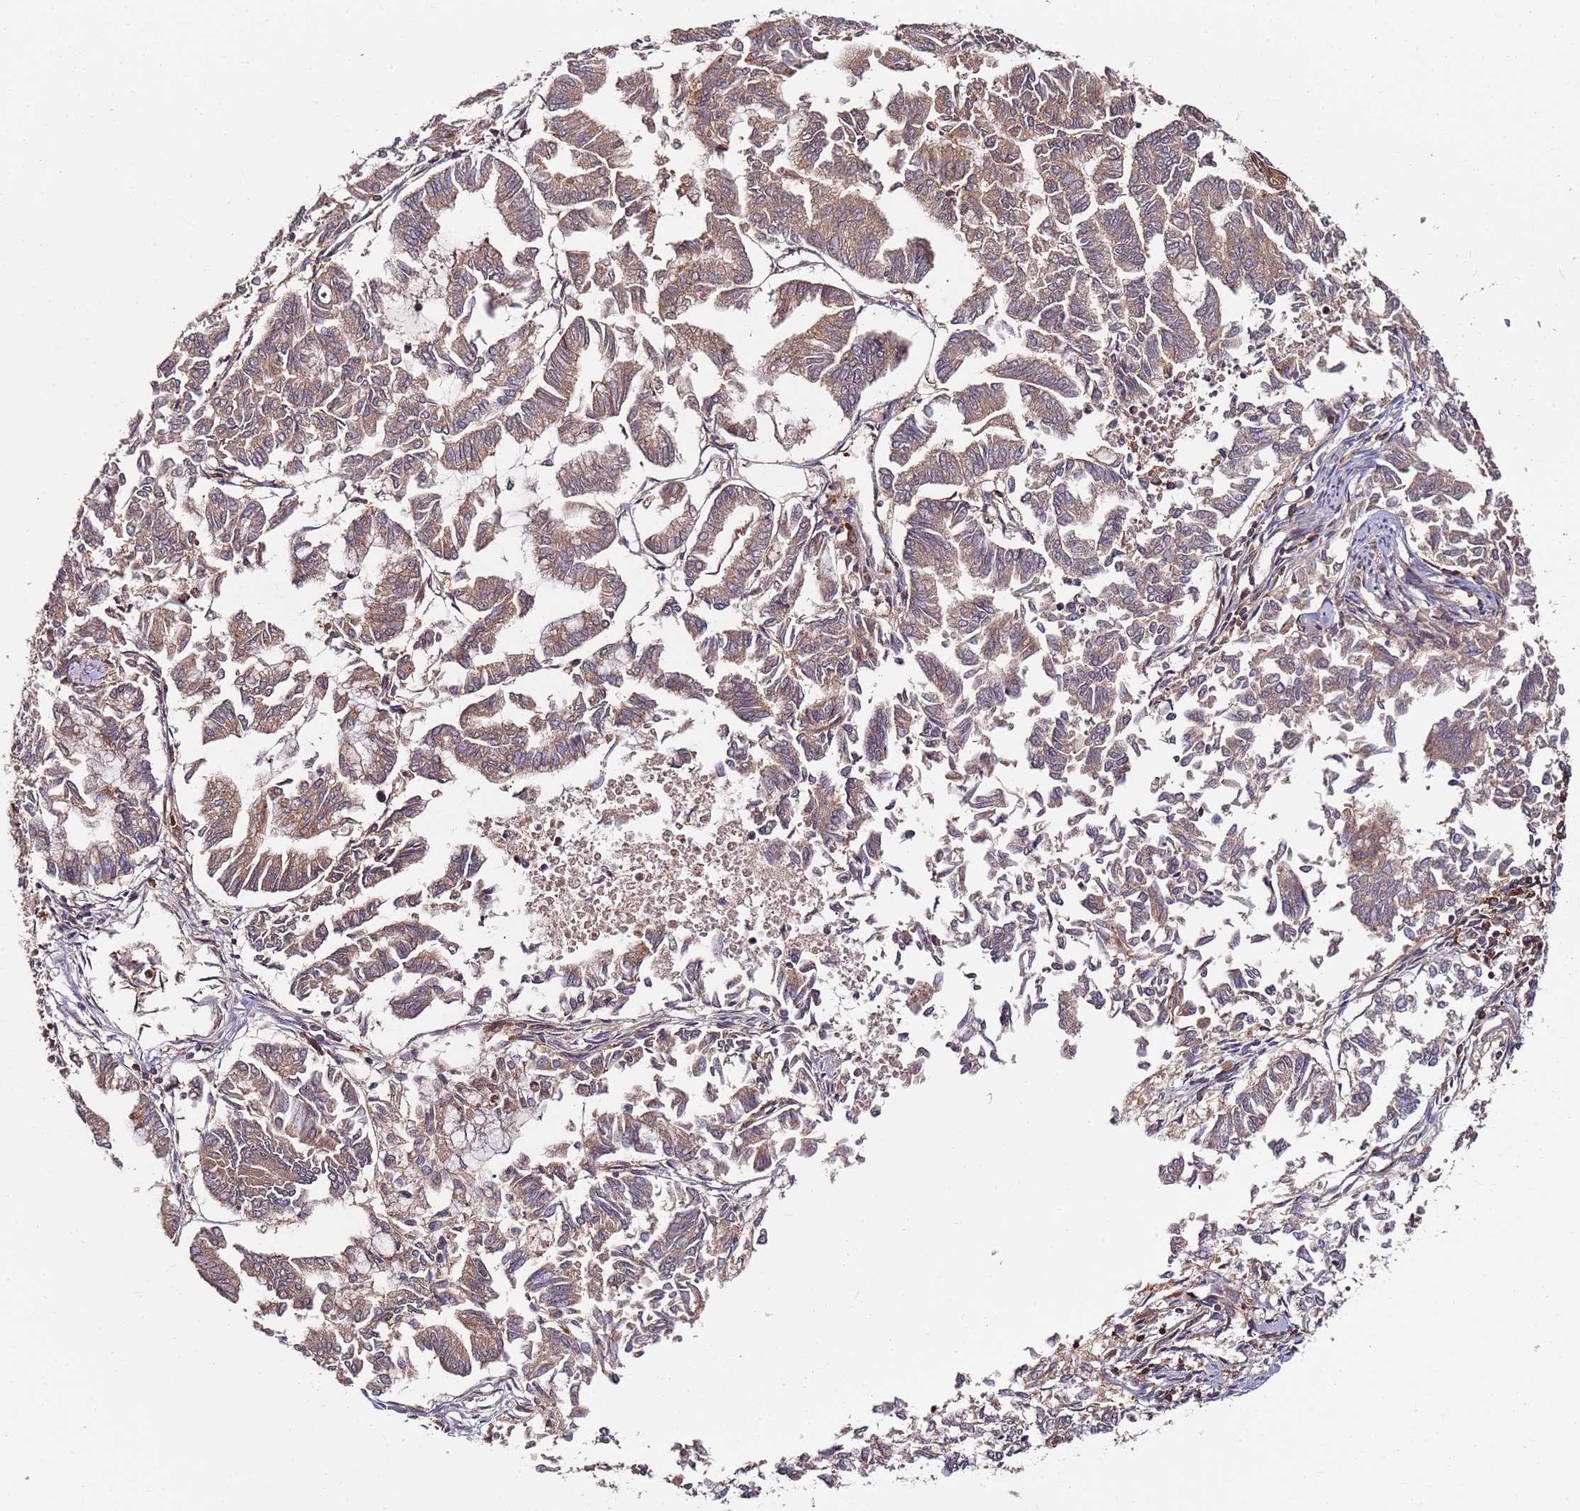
{"staining": {"intensity": "moderate", "quantity": ">75%", "location": "cytoplasmic/membranous"}, "tissue": "endometrial cancer", "cell_type": "Tumor cells", "image_type": "cancer", "snomed": [{"axis": "morphology", "description": "Adenocarcinoma, NOS"}, {"axis": "topography", "description": "Endometrium"}], "caption": "There is medium levels of moderate cytoplasmic/membranous positivity in tumor cells of endometrial cancer, as demonstrated by immunohistochemical staining (brown color).", "gene": "PRMT7", "patient": {"sex": "female", "age": 79}}